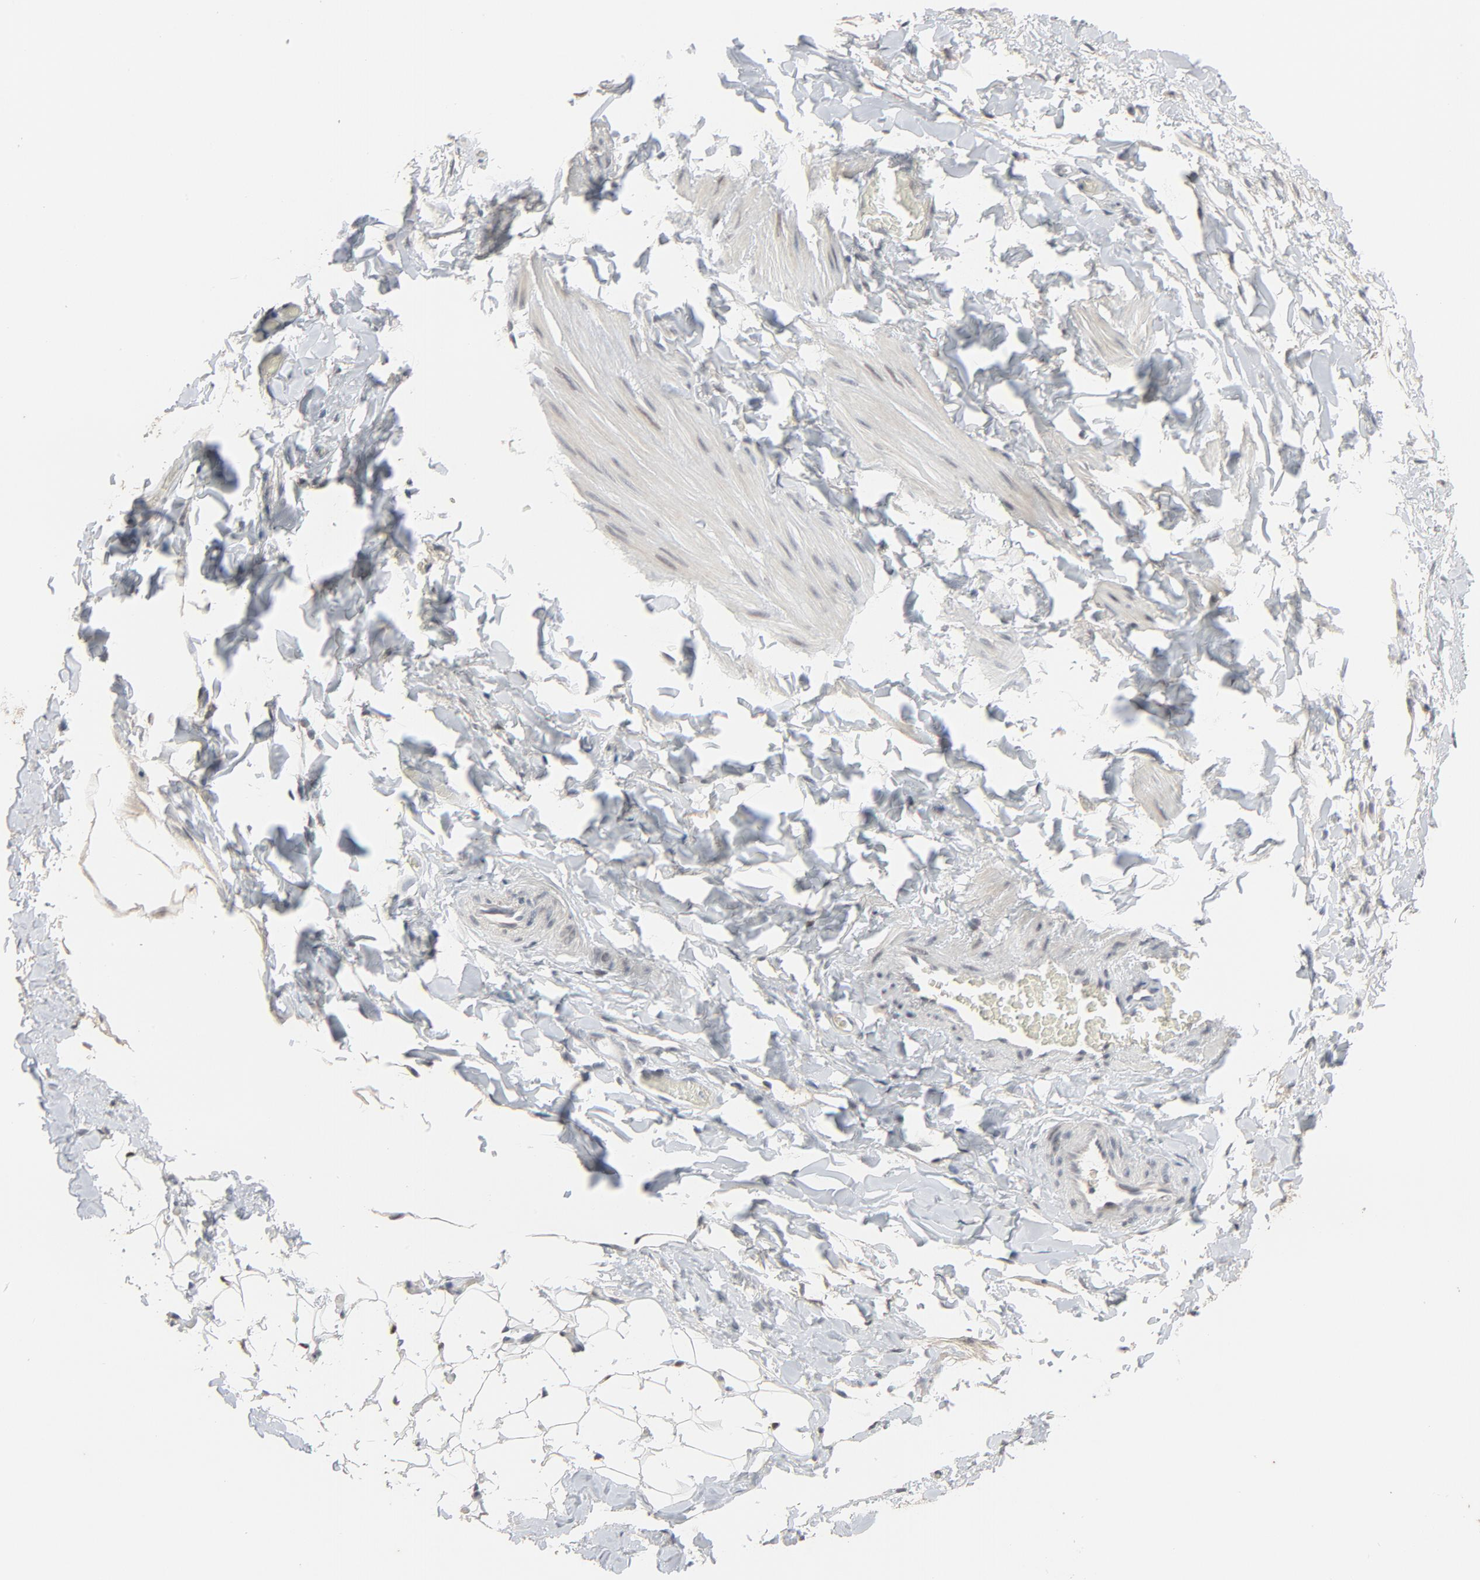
{"staining": {"intensity": "weak", "quantity": ">75%", "location": "cytoplasmic/membranous"}, "tissue": "adipose tissue", "cell_type": "Adipocytes", "image_type": "normal", "snomed": [{"axis": "morphology", "description": "Normal tissue, NOS"}, {"axis": "topography", "description": "Soft tissue"}], "caption": "Human adipose tissue stained for a protein (brown) displays weak cytoplasmic/membranous positive expression in about >75% of adipocytes.", "gene": "MT3", "patient": {"sex": "male", "age": 26}}